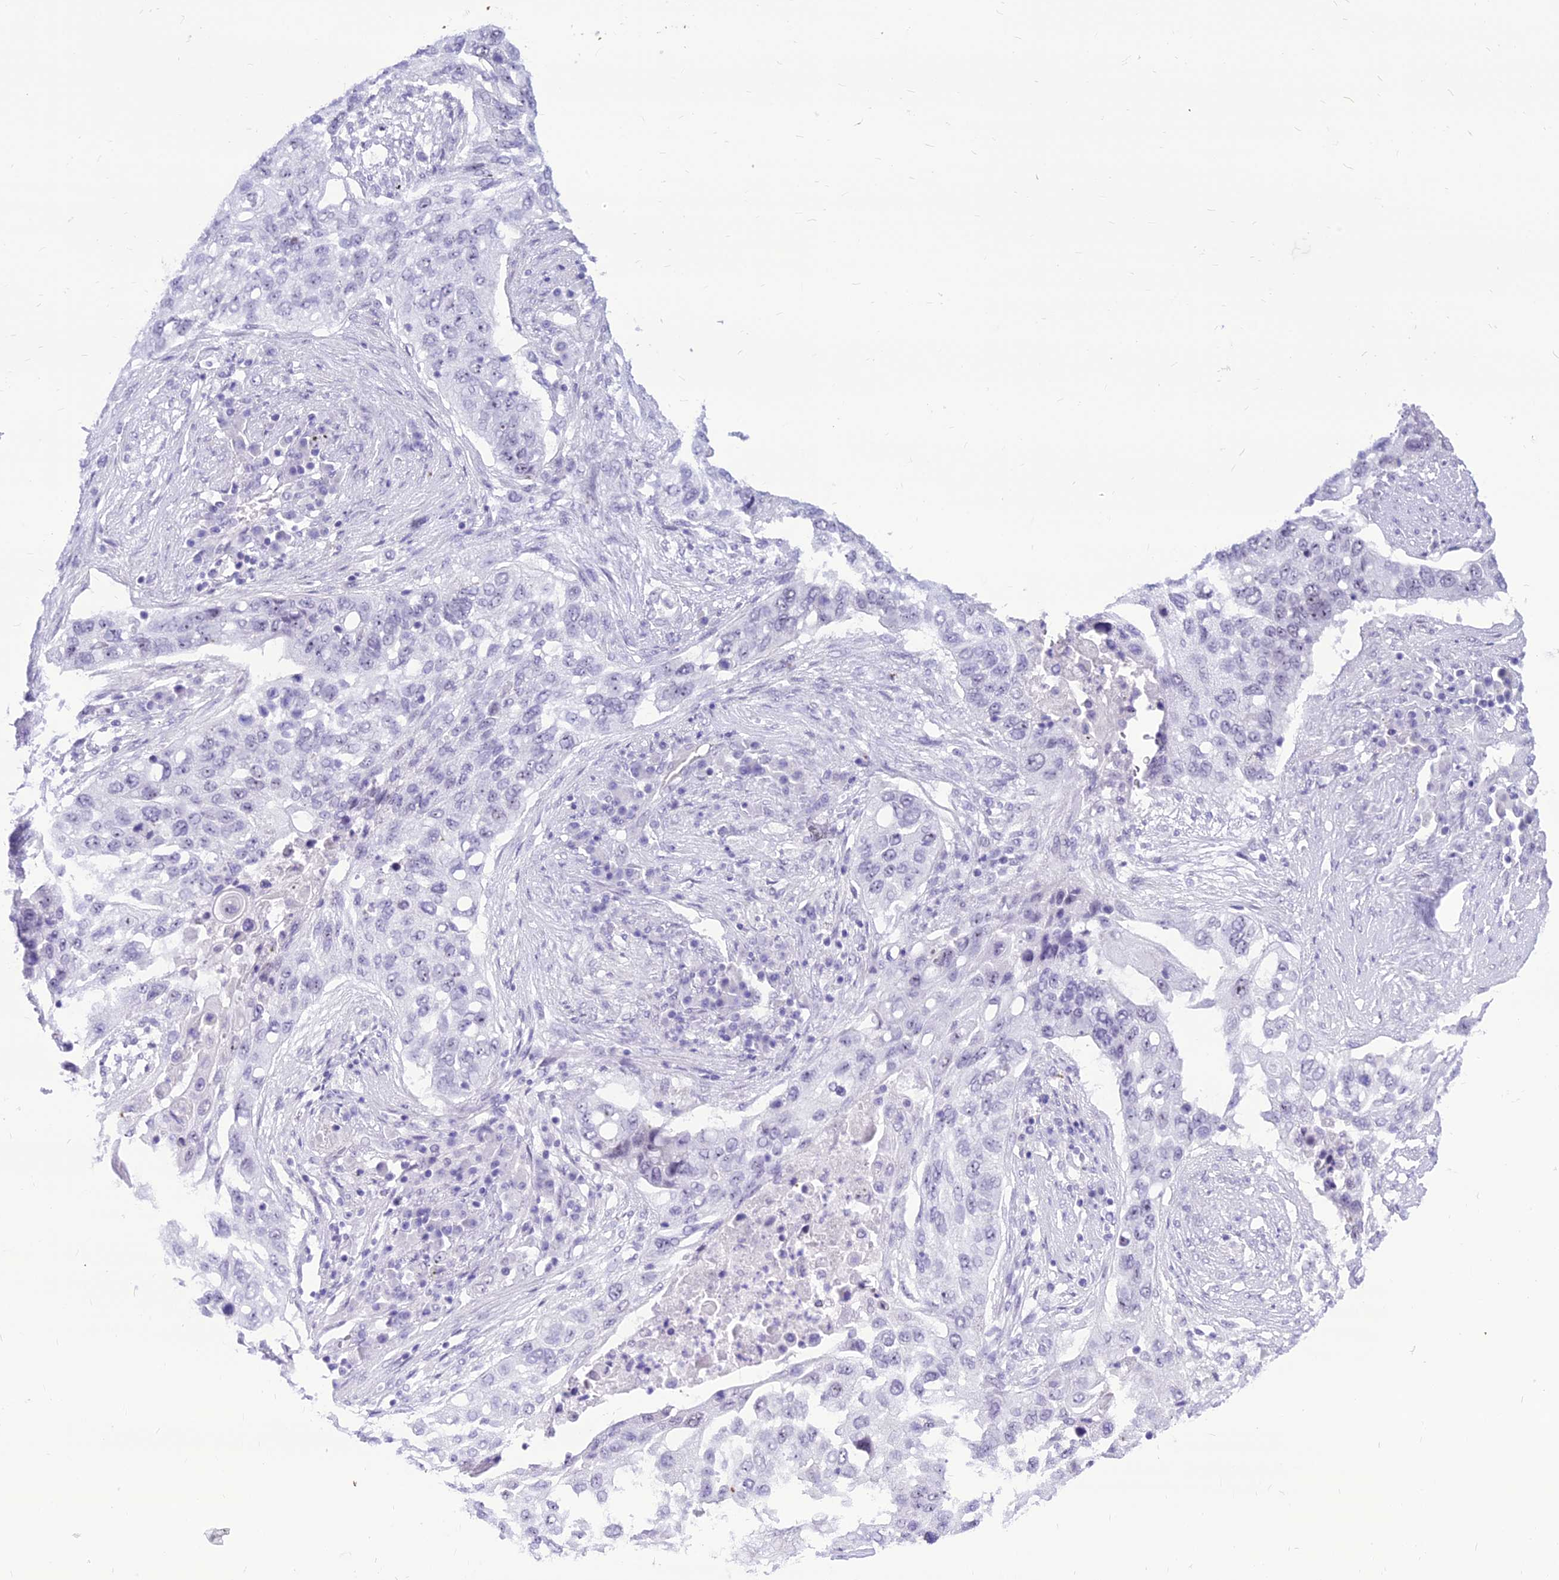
{"staining": {"intensity": "weak", "quantity": "<25%", "location": "nuclear"}, "tissue": "lung cancer", "cell_type": "Tumor cells", "image_type": "cancer", "snomed": [{"axis": "morphology", "description": "Squamous cell carcinoma, NOS"}, {"axis": "topography", "description": "Lung"}], "caption": "This micrograph is of lung squamous cell carcinoma stained with IHC to label a protein in brown with the nuclei are counter-stained blue. There is no positivity in tumor cells. Nuclei are stained in blue.", "gene": "DHX40", "patient": {"sex": "female", "age": 63}}